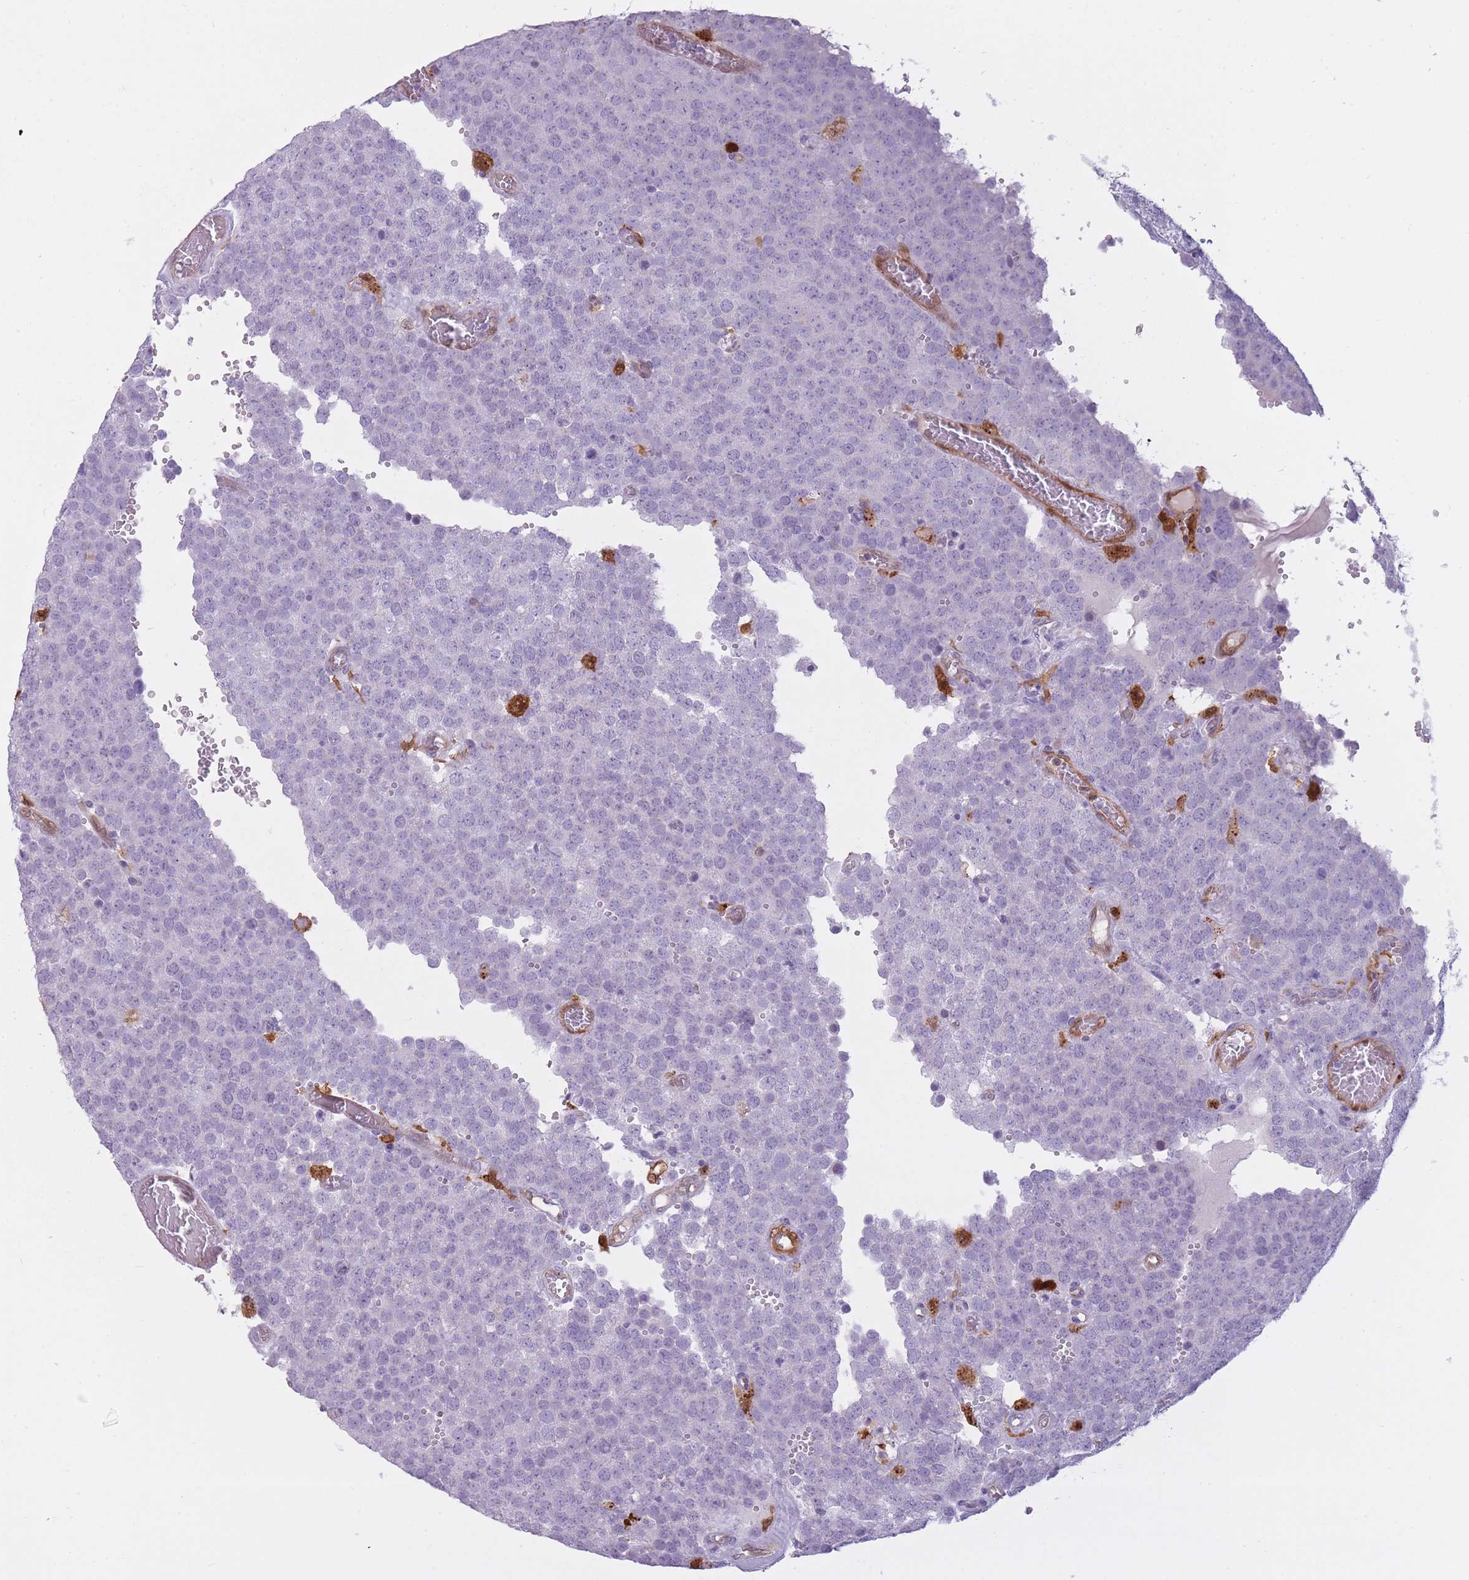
{"staining": {"intensity": "negative", "quantity": "none", "location": "none"}, "tissue": "testis cancer", "cell_type": "Tumor cells", "image_type": "cancer", "snomed": [{"axis": "morphology", "description": "Normal tissue, NOS"}, {"axis": "morphology", "description": "Seminoma, NOS"}, {"axis": "topography", "description": "Testis"}], "caption": "This is an immunohistochemistry micrograph of human seminoma (testis). There is no expression in tumor cells.", "gene": "LGALS9", "patient": {"sex": "male", "age": 71}}